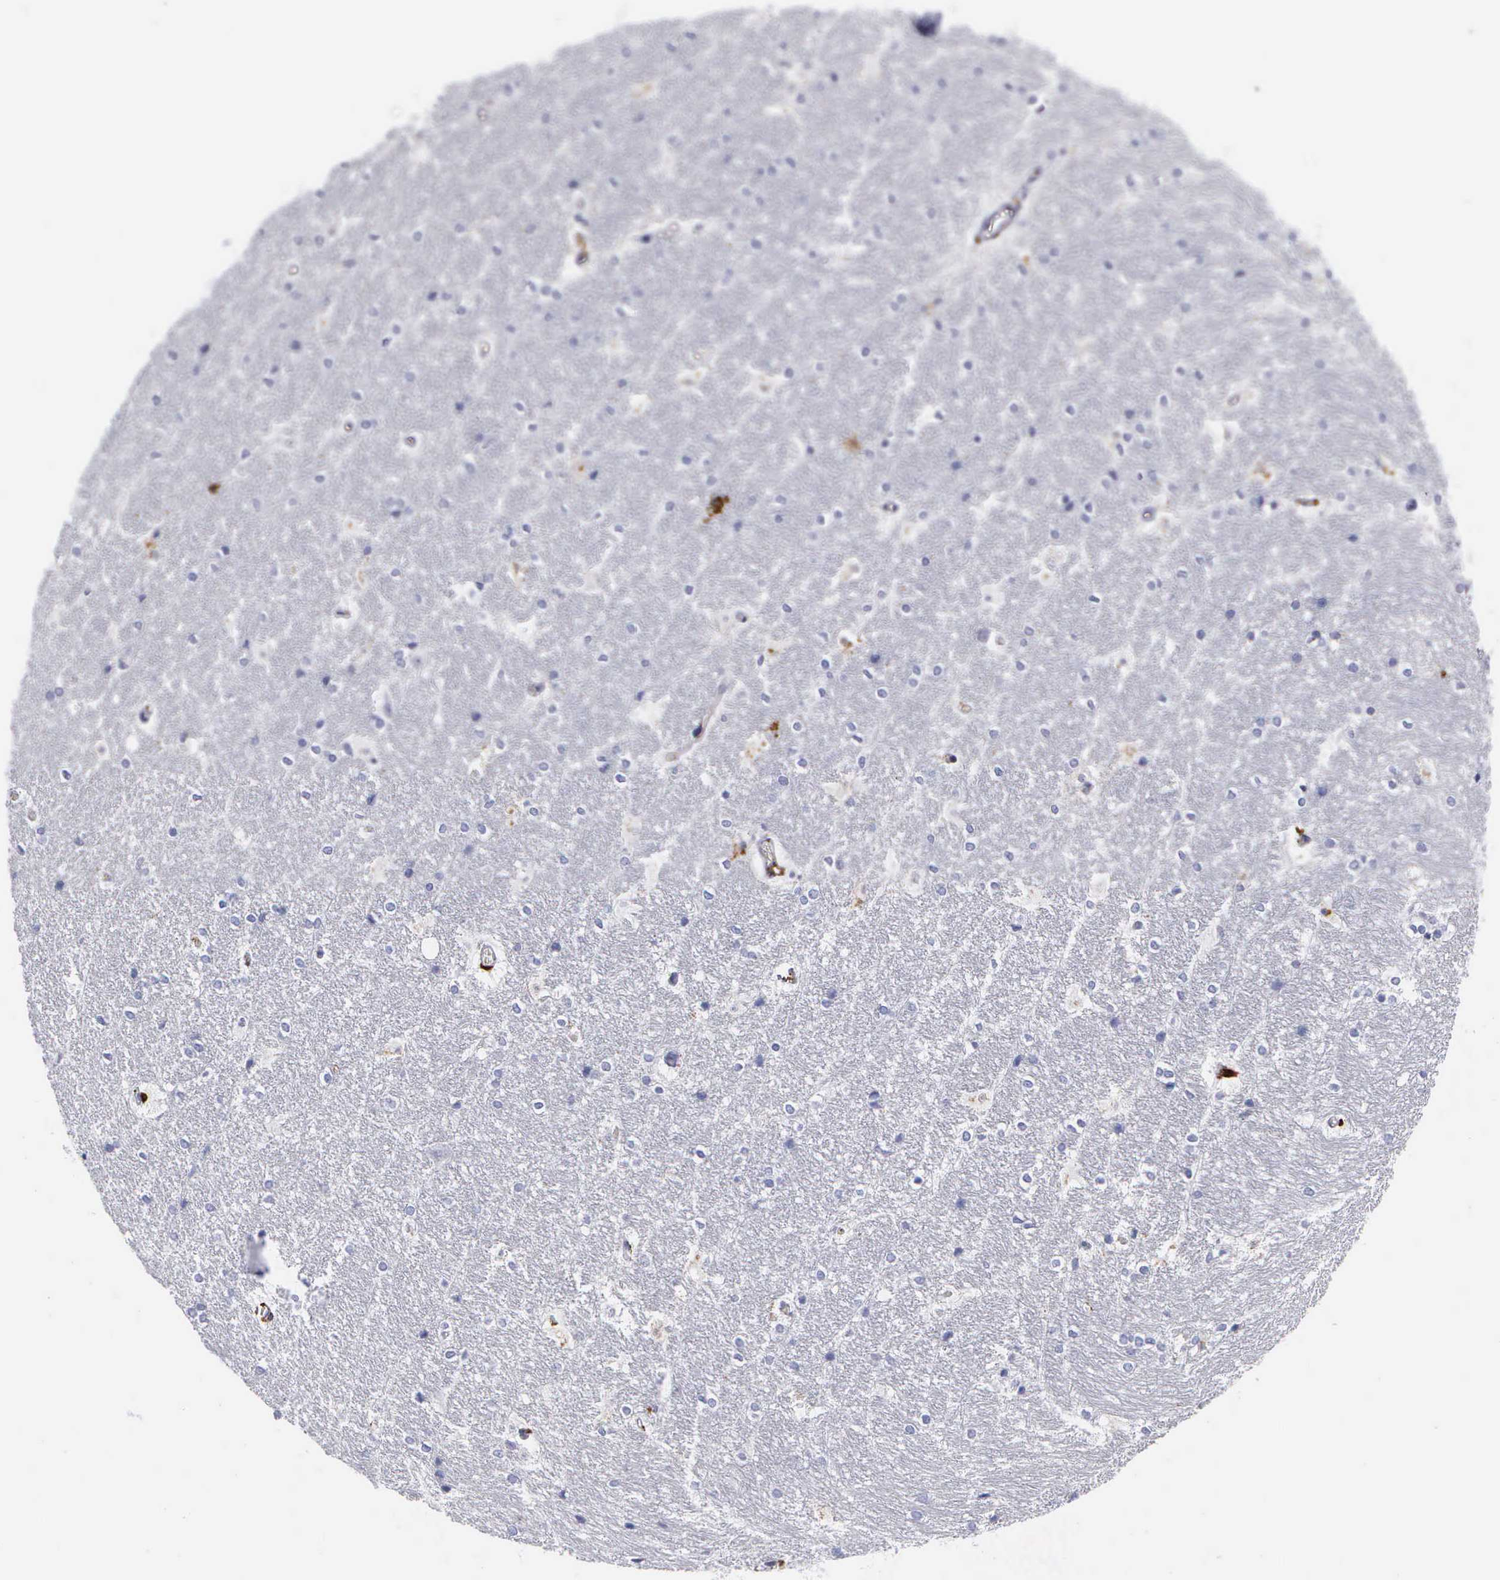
{"staining": {"intensity": "negative", "quantity": "none", "location": "none"}, "tissue": "hippocampus", "cell_type": "Glial cells", "image_type": "normal", "snomed": [{"axis": "morphology", "description": "Normal tissue, NOS"}, {"axis": "topography", "description": "Hippocampus"}], "caption": "Protein analysis of benign hippocampus shows no significant positivity in glial cells.", "gene": "CTSH", "patient": {"sex": "female", "age": 19}}